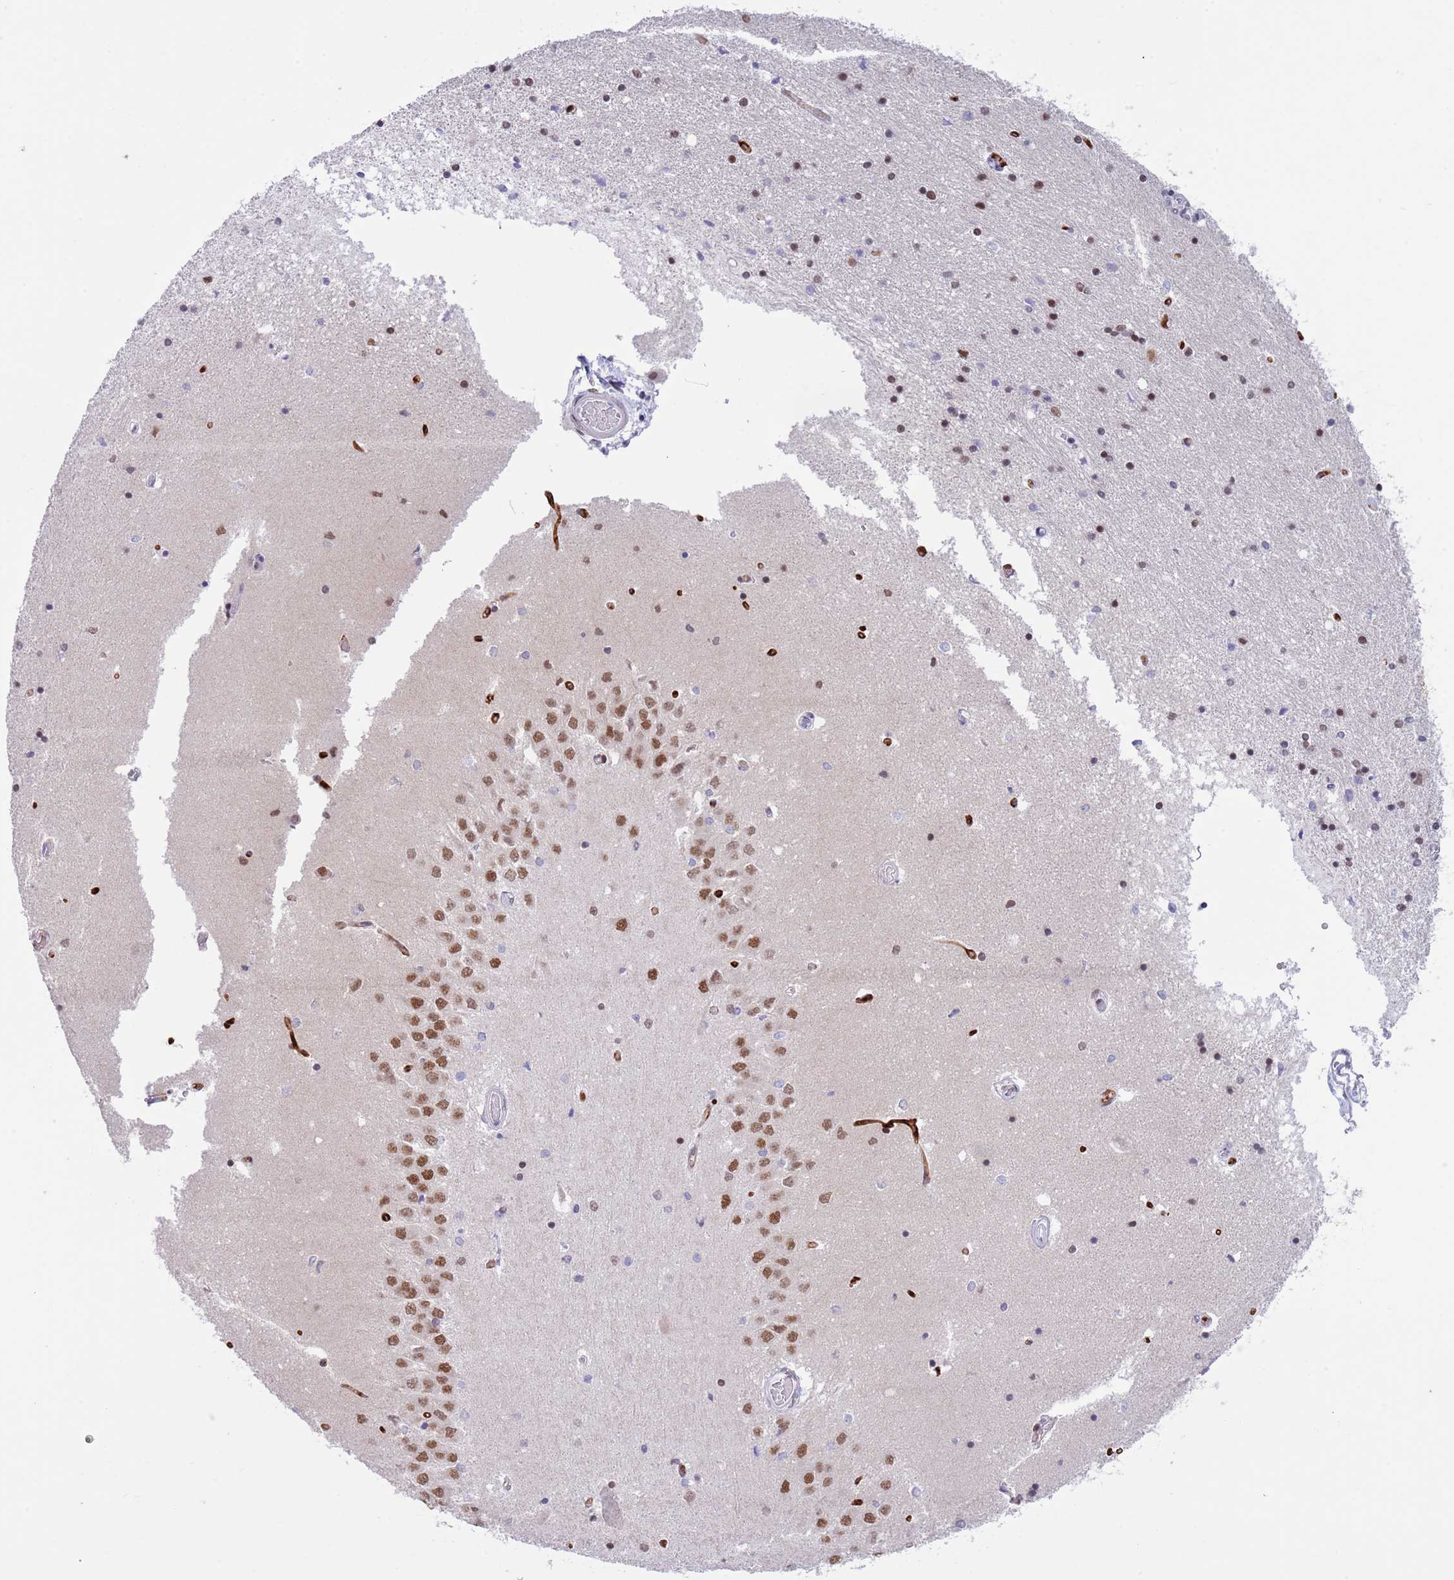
{"staining": {"intensity": "moderate", "quantity": "<25%", "location": "nuclear"}, "tissue": "hippocampus", "cell_type": "Glial cells", "image_type": "normal", "snomed": [{"axis": "morphology", "description": "Normal tissue, NOS"}, {"axis": "topography", "description": "Hippocampus"}], "caption": "Brown immunohistochemical staining in benign human hippocampus demonstrates moderate nuclear positivity in approximately <25% of glial cells. The staining was performed using DAB to visualize the protein expression in brown, while the nuclei were stained in blue with hematoxylin (Magnification: 20x).", "gene": "RFX1", "patient": {"sex": "male", "age": 45}}